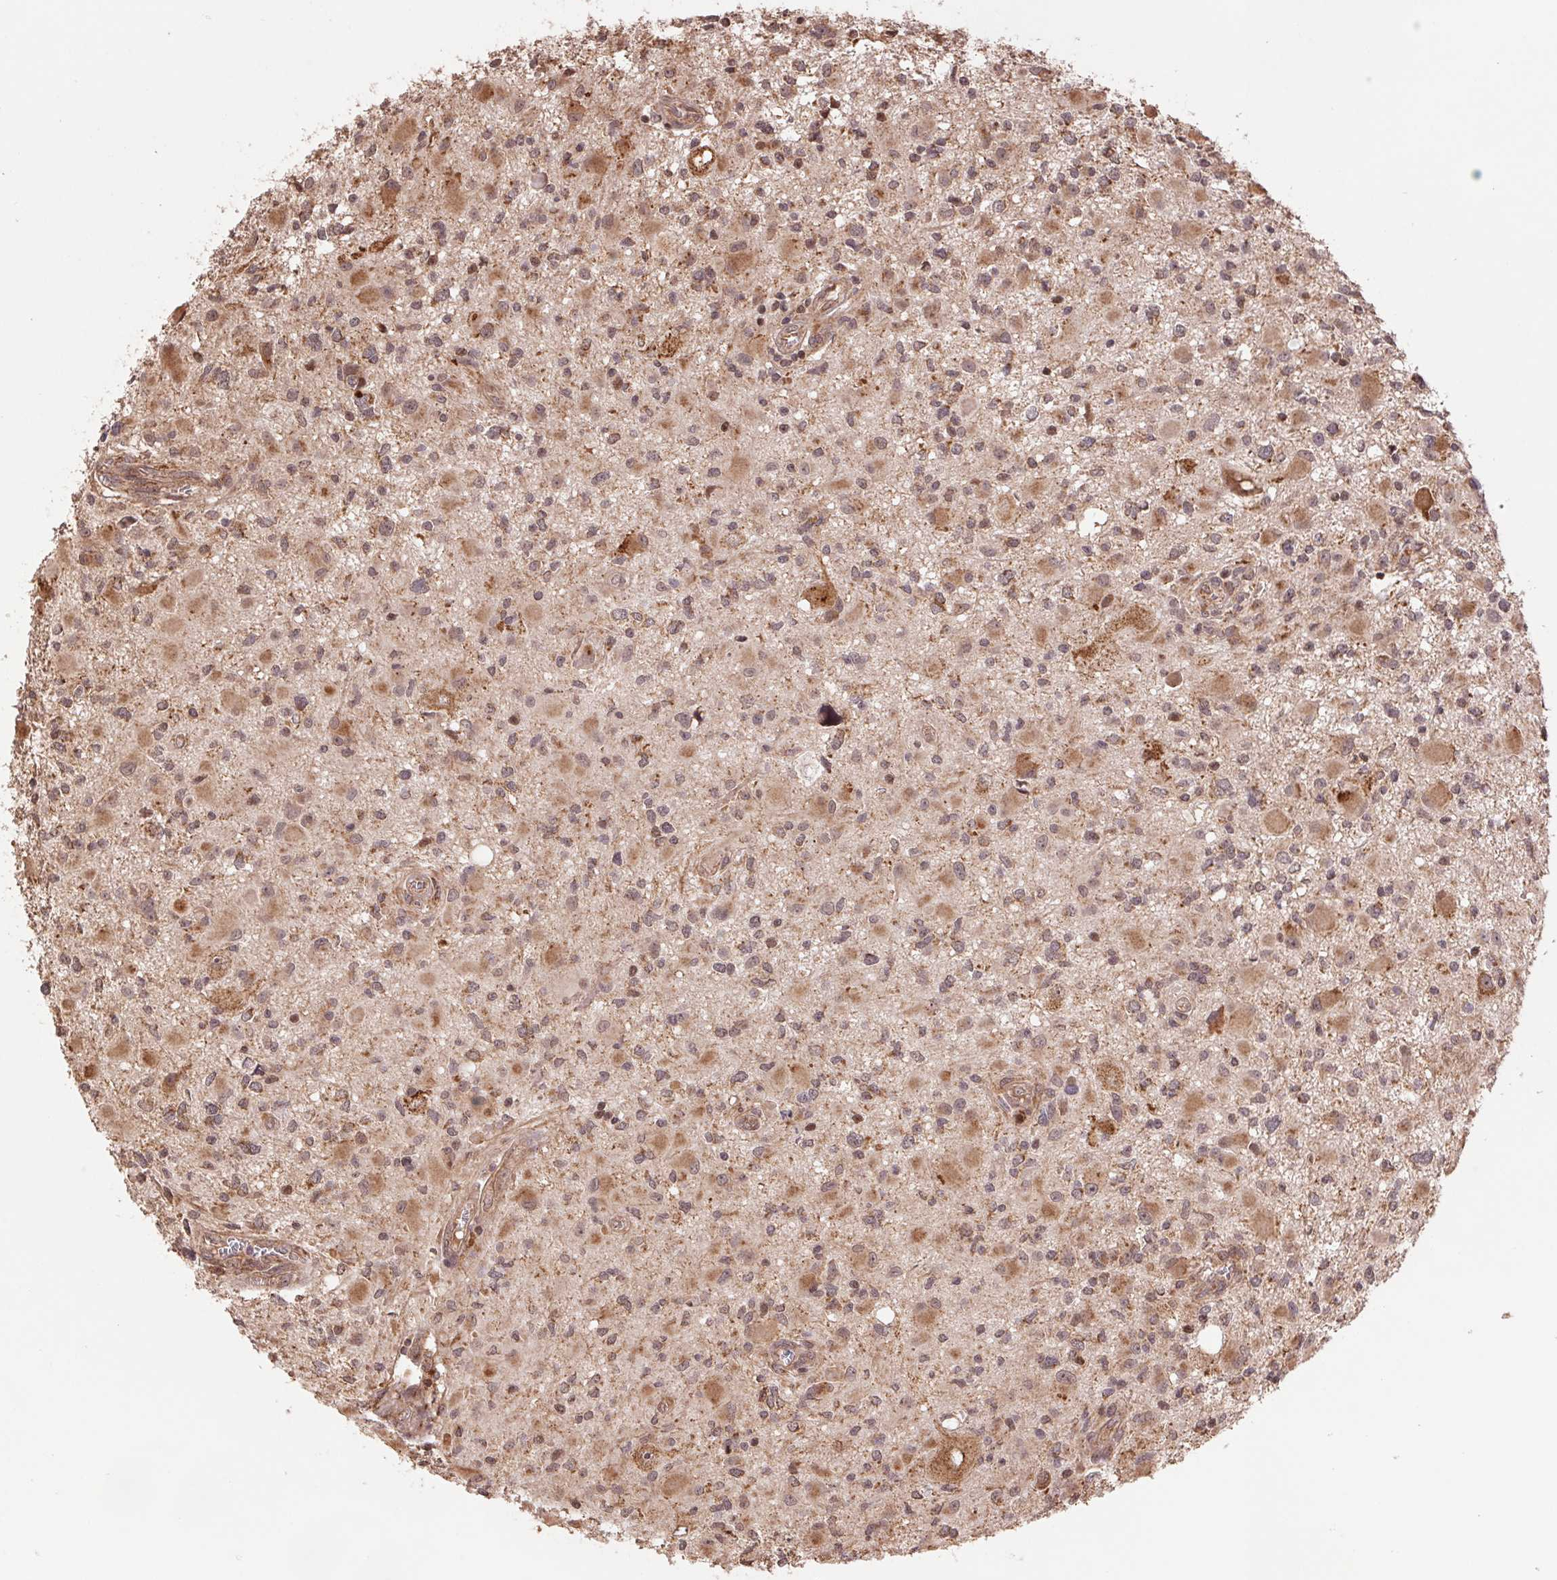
{"staining": {"intensity": "moderate", "quantity": ">75%", "location": "cytoplasmic/membranous"}, "tissue": "glioma", "cell_type": "Tumor cells", "image_type": "cancer", "snomed": [{"axis": "morphology", "description": "Glioma, malignant, High grade"}, {"axis": "topography", "description": "Brain"}], "caption": "Moderate cytoplasmic/membranous positivity for a protein is identified in approximately >75% of tumor cells of glioma using immunohistochemistry (IHC).", "gene": "PDHA1", "patient": {"sex": "male", "age": 54}}